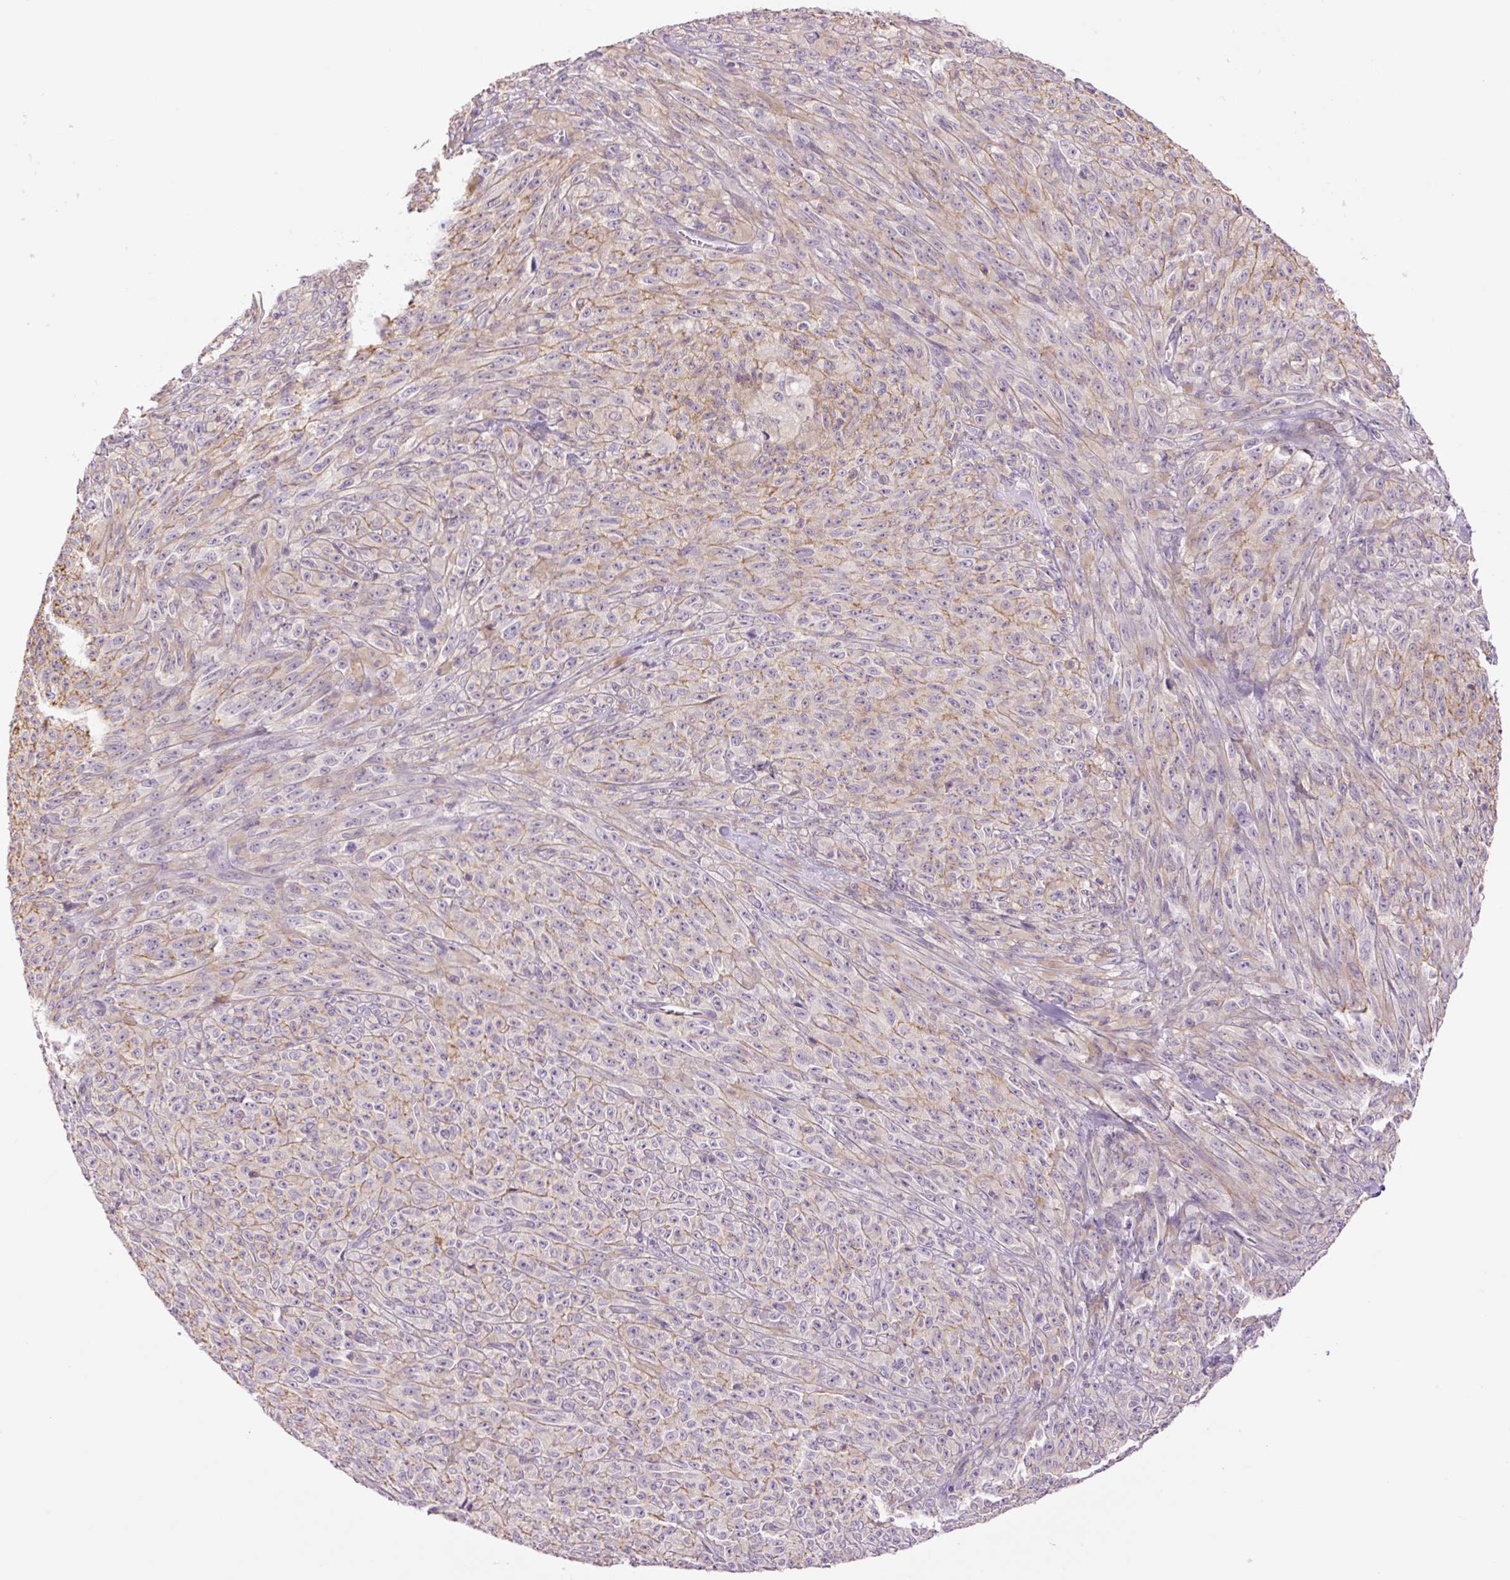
{"staining": {"intensity": "negative", "quantity": "none", "location": "none"}, "tissue": "melanoma", "cell_type": "Tumor cells", "image_type": "cancer", "snomed": [{"axis": "morphology", "description": "Malignant melanoma, NOS"}, {"axis": "topography", "description": "Skin"}], "caption": "High power microscopy image of an IHC image of melanoma, revealing no significant staining in tumor cells.", "gene": "GRID2", "patient": {"sex": "female", "age": 82}}